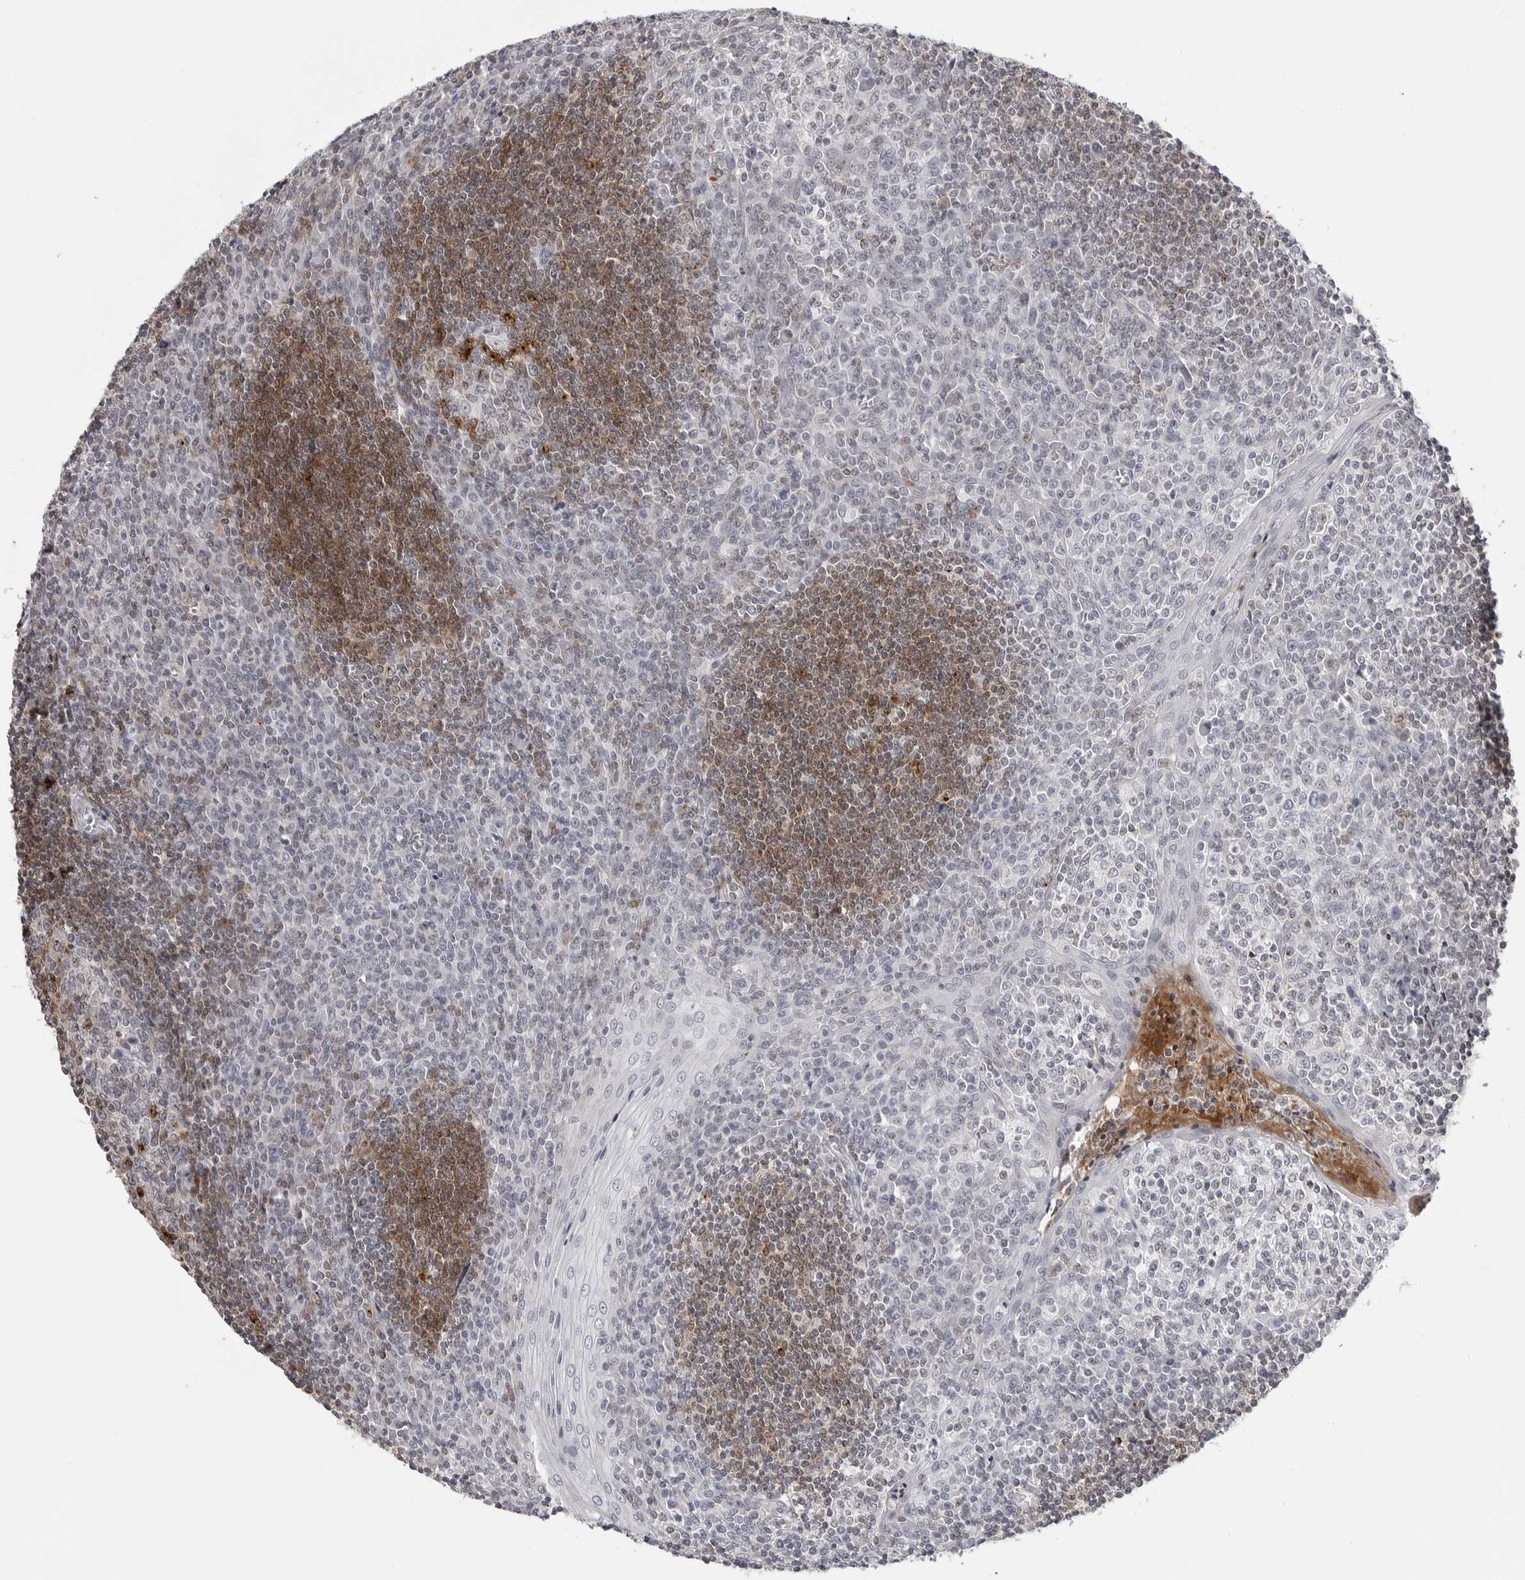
{"staining": {"intensity": "strong", "quantity": "25%-75%", "location": "cytoplasmic/membranous"}, "tissue": "tonsil", "cell_type": "Germinal center cells", "image_type": "normal", "snomed": [{"axis": "morphology", "description": "Normal tissue, NOS"}, {"axis": "topography", "description": "Tonsil"}], "caption": "Strong cytoplasmic/membranous protein positivity is seen in about 25%-75% of germinal center cells in tonsil. Using DAB (brown) and hematoxylin (blue) stains, captured at high magnification using brightfield microscopy.", "gene": "CXCR5", "patient": {"sex": "male", "age": 27}}